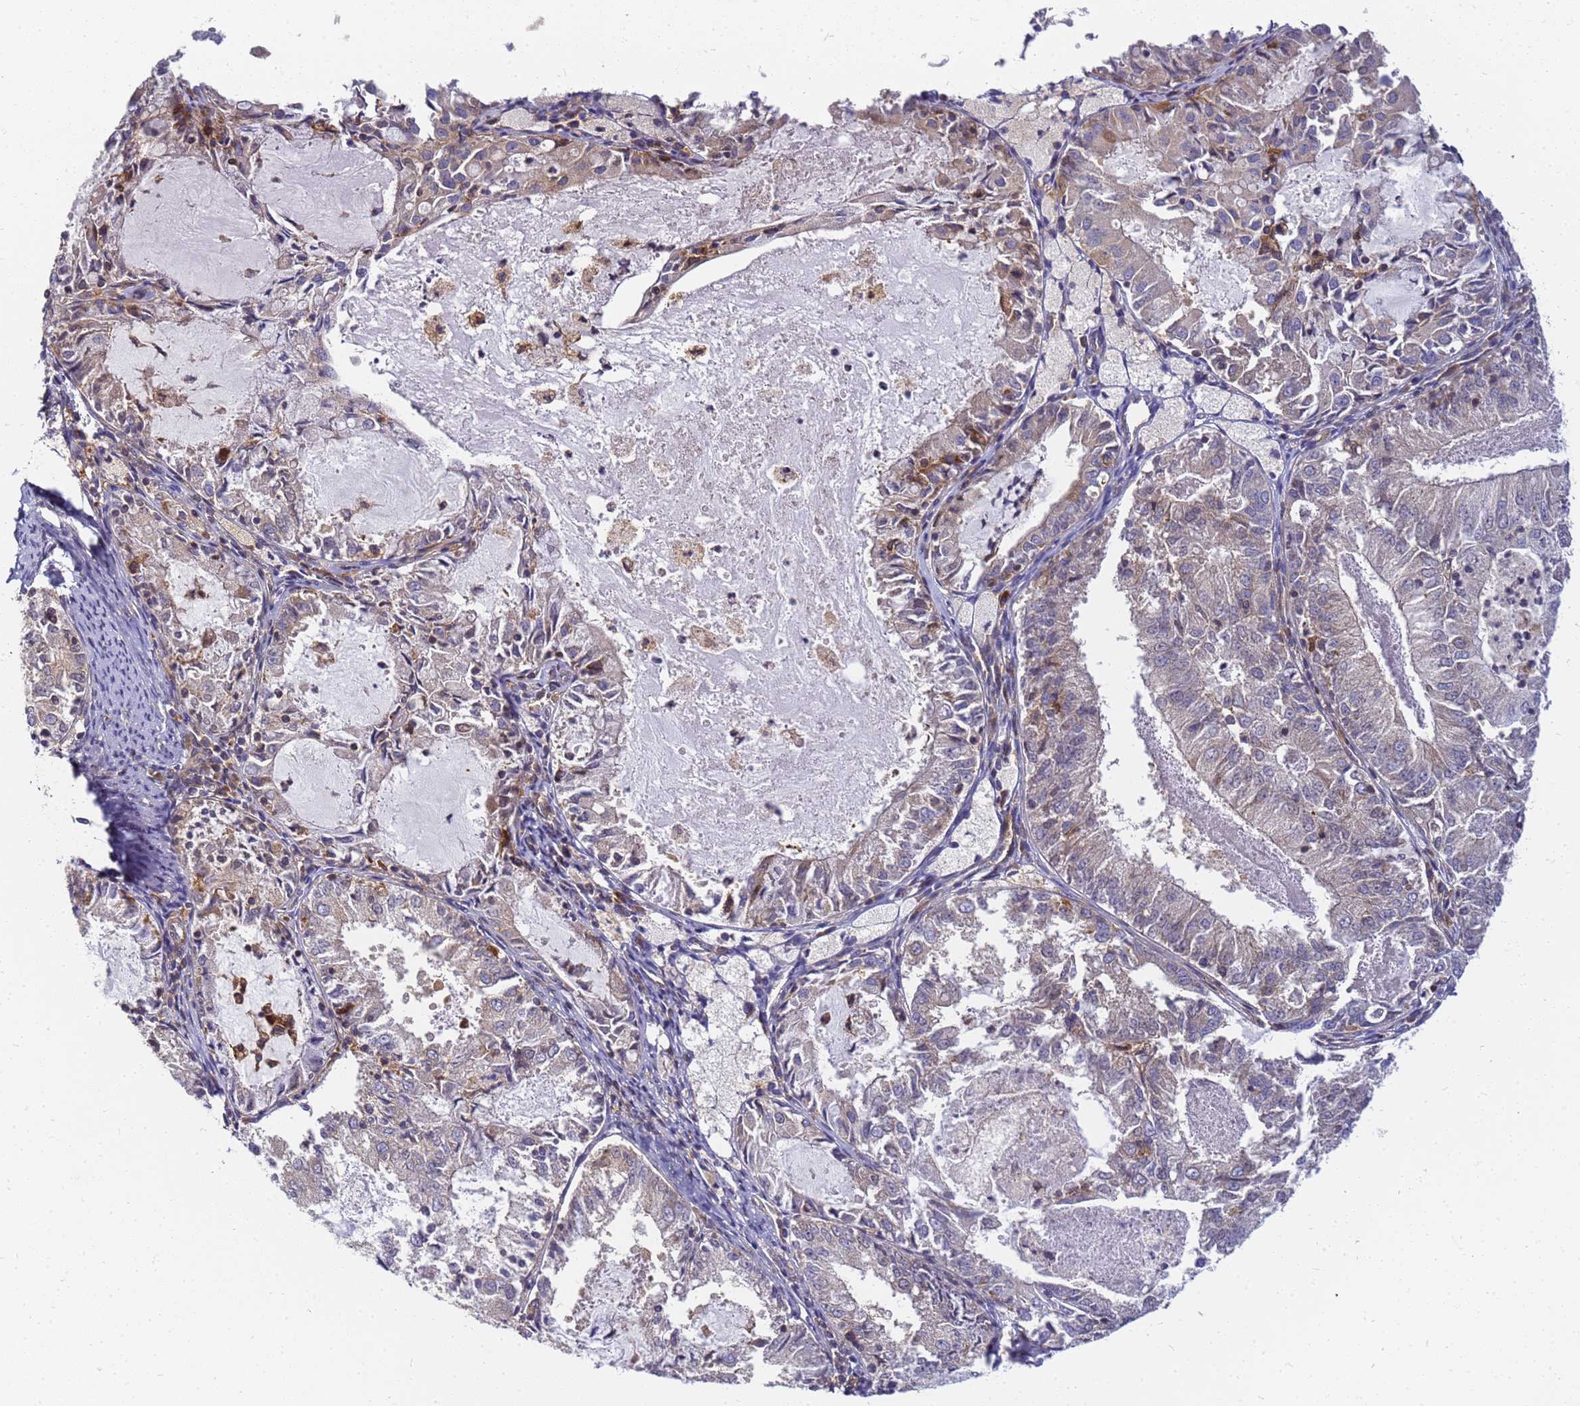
{"staining": {"intensity": "weak", "quantity": "<25%", "location": "cytoplasmic/membranous"}, "tissue": "endometrial cancer", "cell_type": "Tumor cells", "image_type": "cancer", "snomed": [{"axis": "morphology", "description": "Adenocarcinoma, NOS"}, {"axis": "topography", "description": "Endometrium"}], "caption": "Immunohistochemistry (IHC) of endometrial cancer demonstrates no staining in tumor cells. (Immunohistochemistry (IHC), brightfield microscopy, high magnification).", "gene": "CHM", "patient": {"sex": "female", "age": 57}}